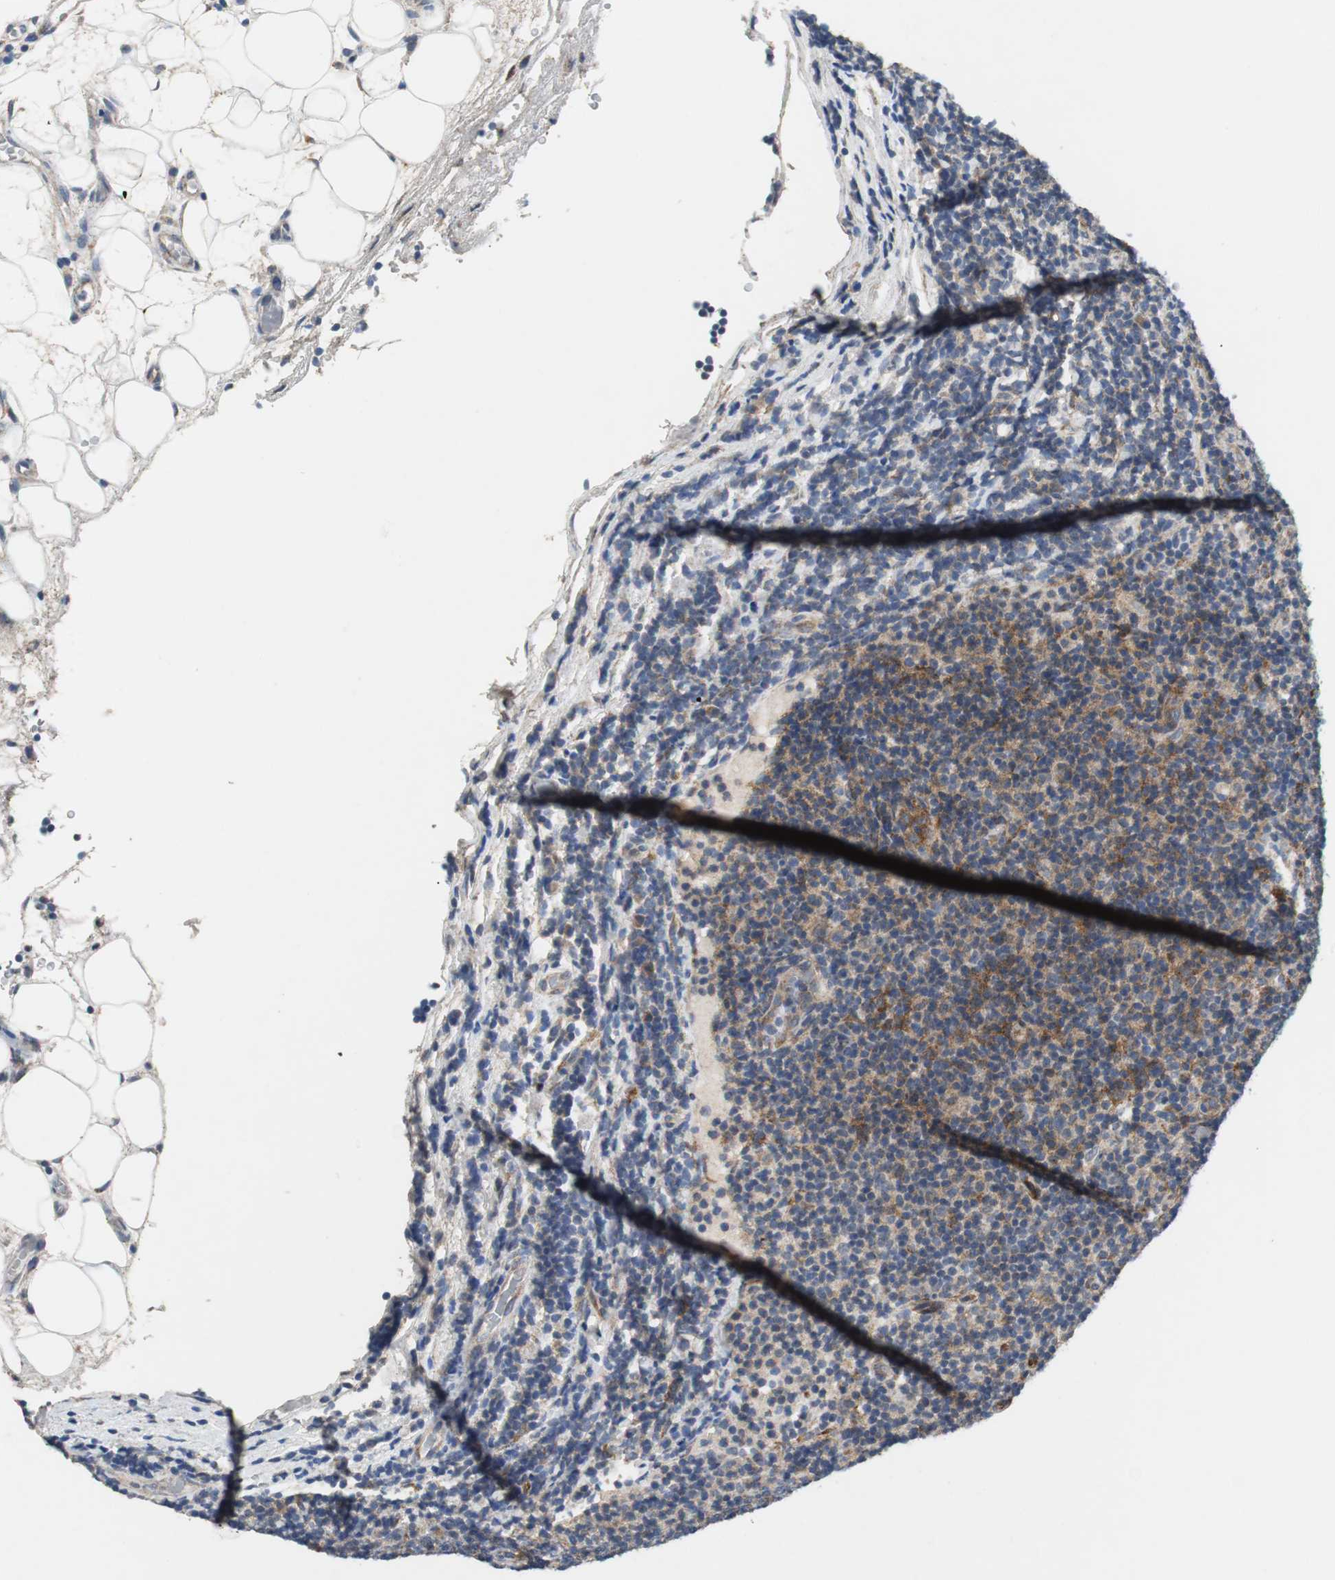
{"staining": {"intensity": "moderate", "quantity": ">75%", "location": "cytoplasmic/membranous"}, "tissue": "lymphoma", "cell_type": "Tumor cells", "image_type": "cancer", "snomed": [{"axis": "morphology", "description": "Malignant lymphoma, non-Hodgkin's type, Low grade"}, {"axis": "topography", "description": "Lymph node"}], "caption": "A high-resolution histopathology image shows immunohistochemistry (IHC) staining of lymphoma, which displays moderate cytoplasmic/membranous positivity in about >75% of tumor cells.", "gene": "ISCU", "patient": {"sex": "male", "age": 83}}